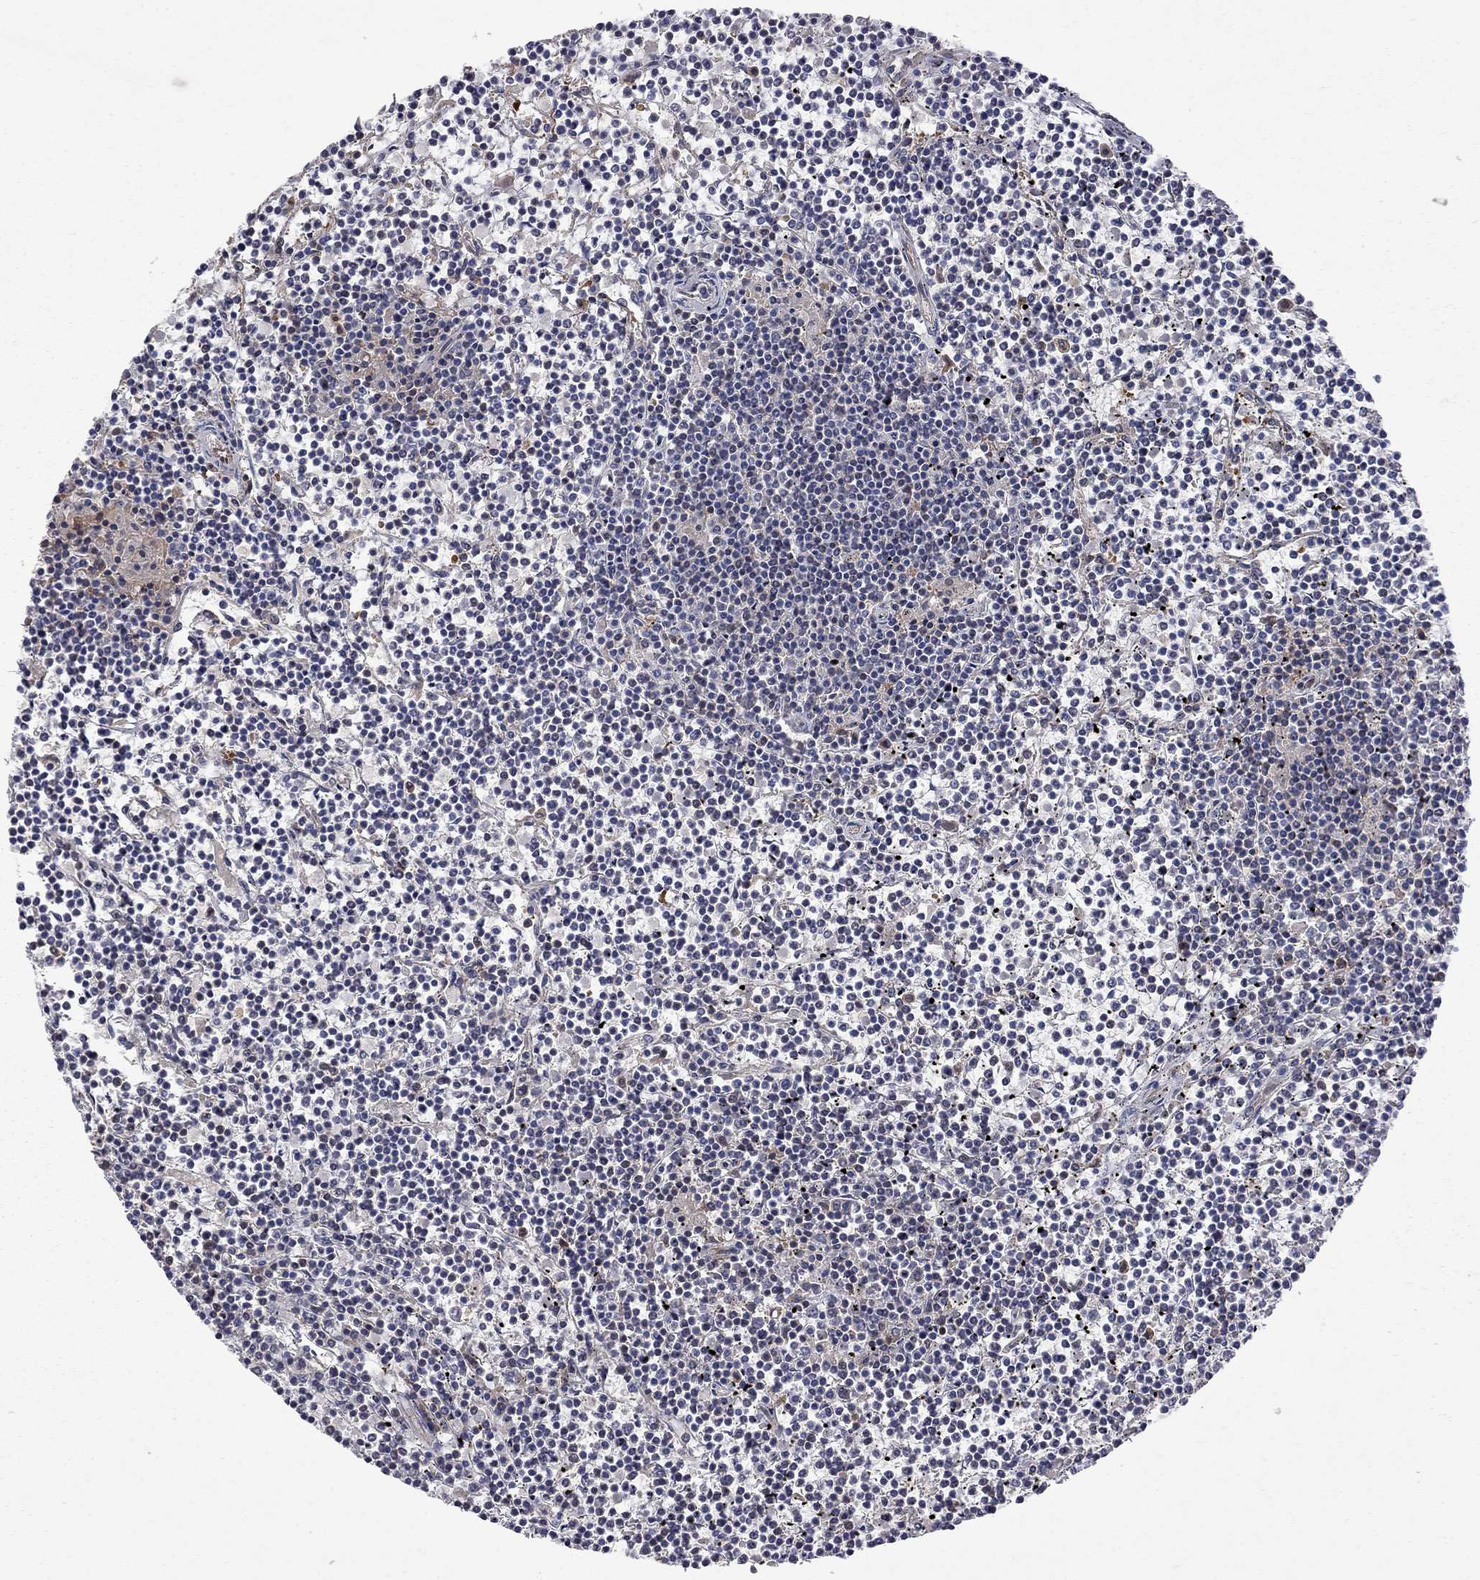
{"staining": {"intensity": "negative", "quantity": "none", "location": "none"}, "tissue": "lymphoma", "cell_type": "Tumor cells", "image_type": "cancer", "snomed": [{"axis": "morphology", "description": "Malignant lymphoma, non-Hodgkin's type, Low grade"}, {"axis": "topography", "description": "Spleen"}], "caption": "This is an IHC photomicrograph of low-grade malignant lymphoma, non-Hodgkin's type. There is no staining in tumor cells.", "gene": "ABI3", "patient": {"sex": "female", "age": 19}}